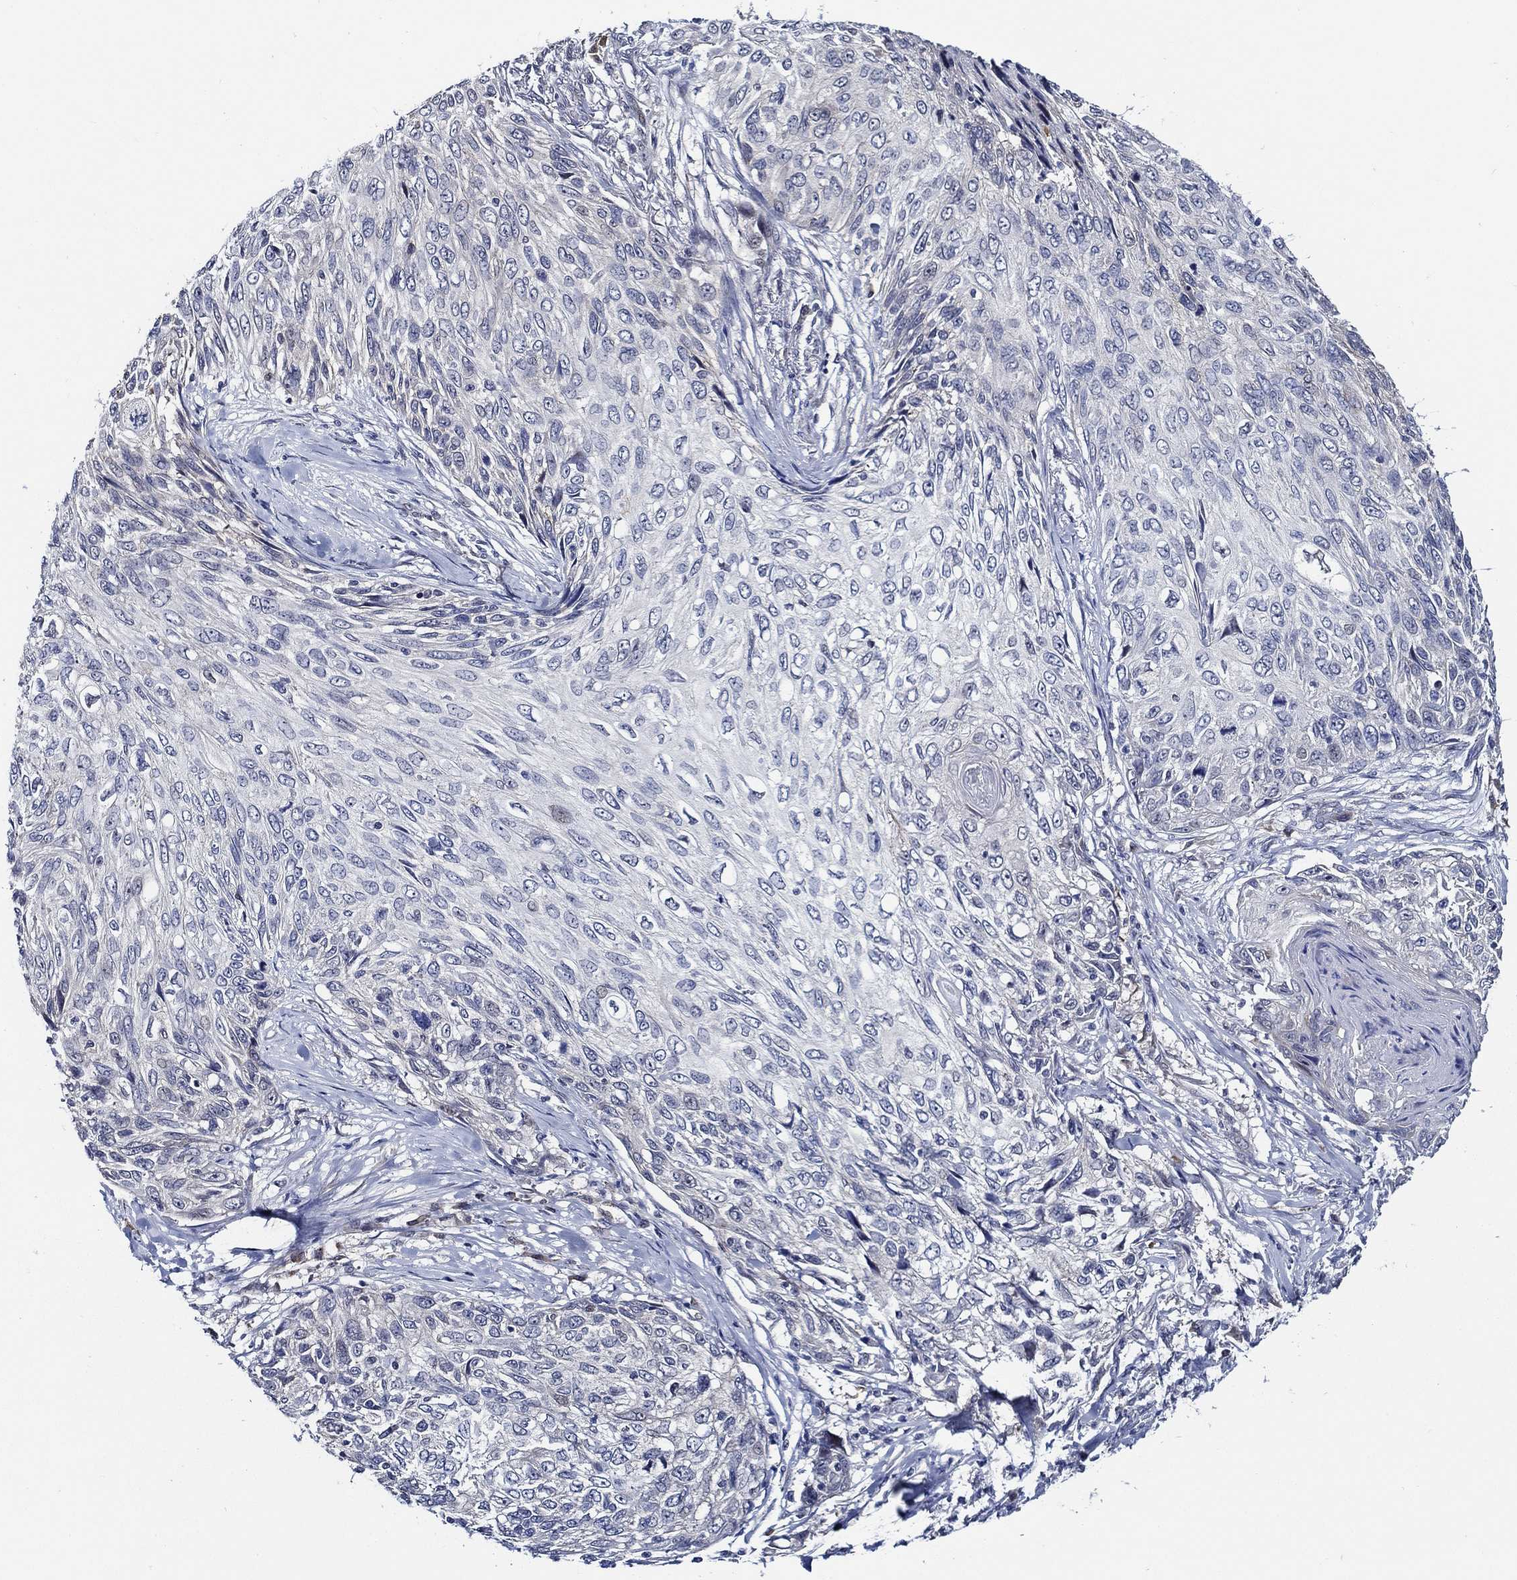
{"staining": {"intensity": "negative", "quantity": "none", "location": "none"}, "tissue": "skin cancer", "cell_type": "Tumor cells", "image_type": "cancer", "snomed": [{"axis": "morphology", "description": "Squamous cell carcinoma, NOS"}, {"axis": "topography", "description": "Skin"}], "caption": "Skin cancer (squamous cell carcinoma) was stained to show a protein in brown. There is no significant staining in tumor cells. Brightfield microscopy of IHC stained with DAB (3,3'-diaminobenzidine) (brown) and hematoxylin (blue), captured at high magnification.", "gene": "C8orf48", "patient": {"sex": "male", "age": 92}}